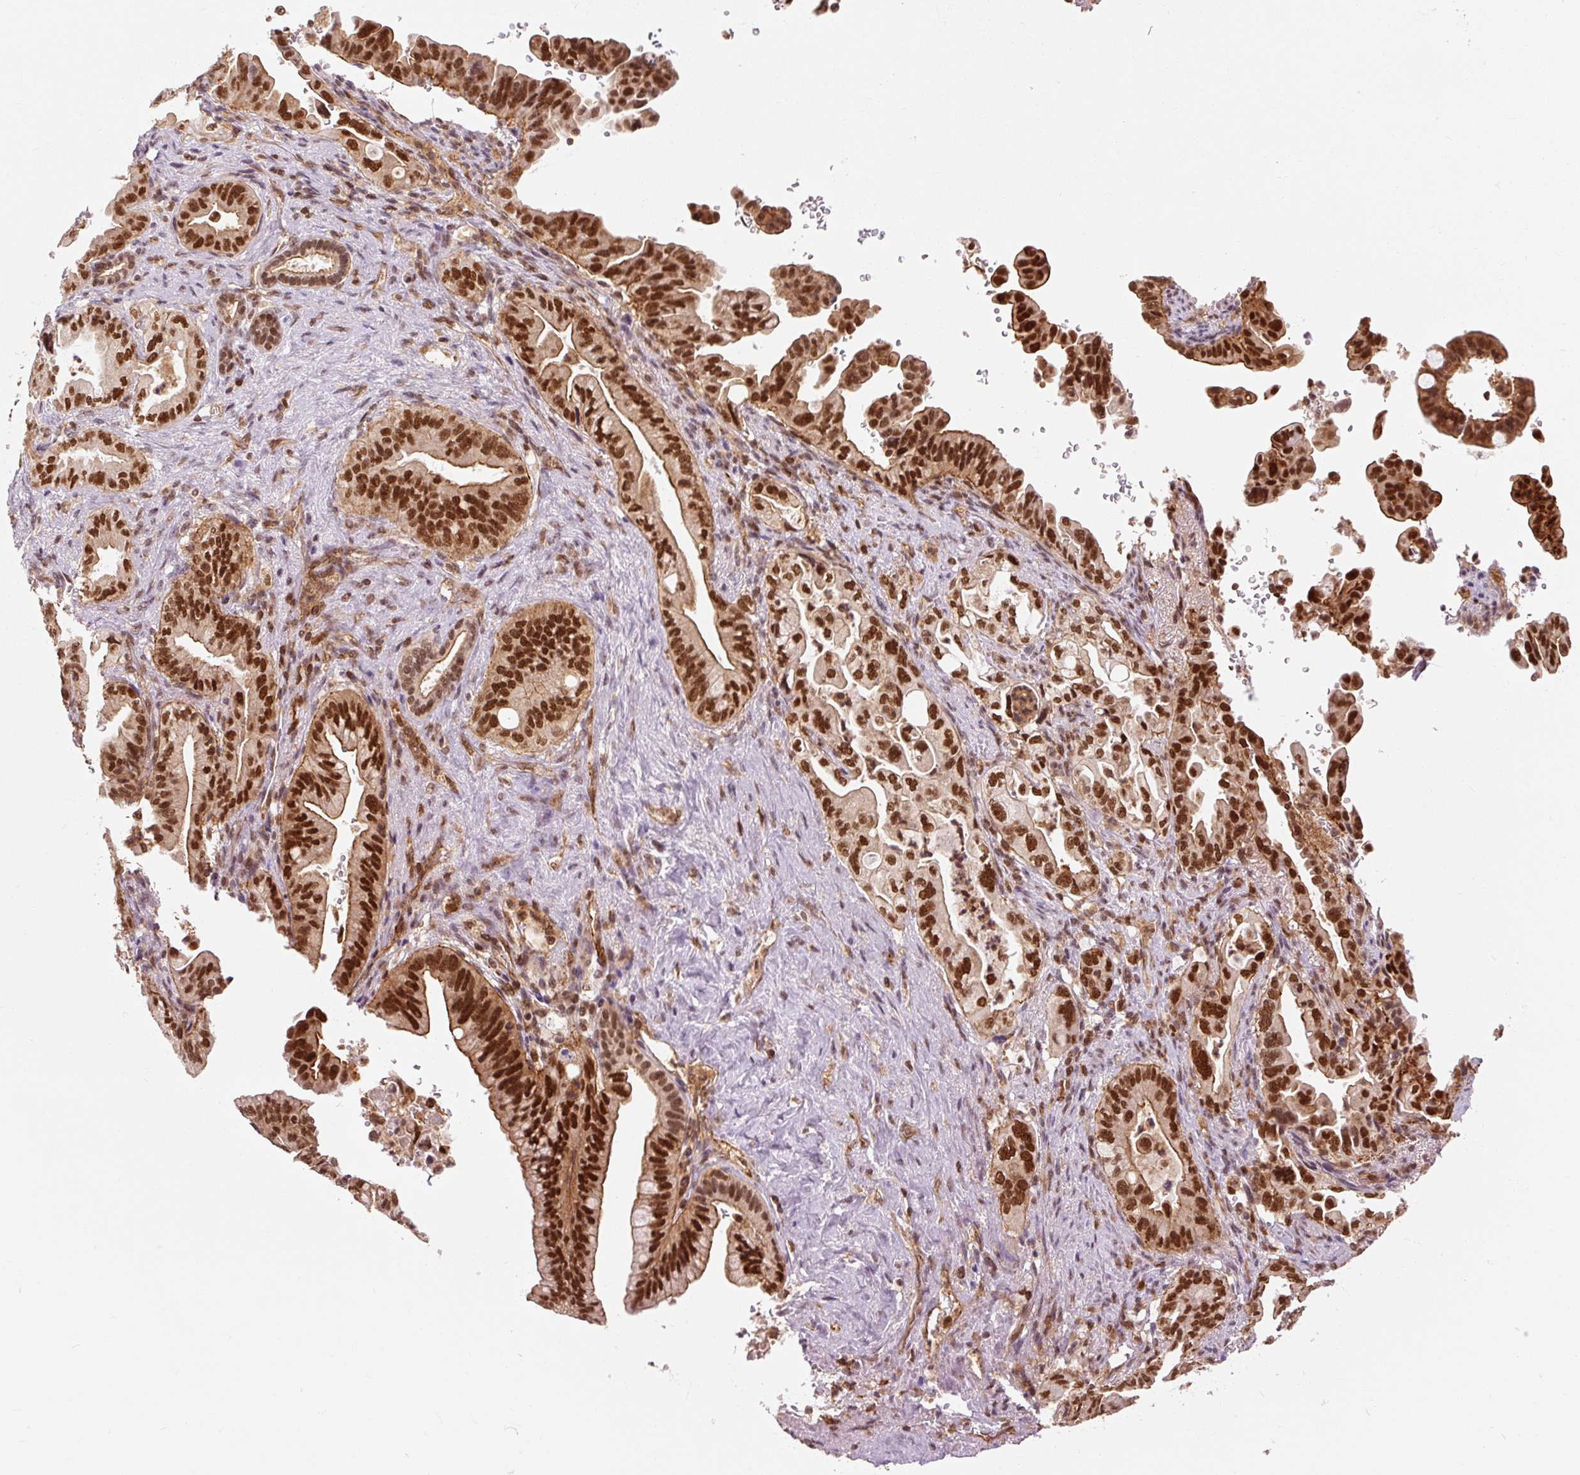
{"staining": {"intensity": "strong", "quantity": ">75%", "location": "cytoplasmic/membranous,nuclear"}, "tissue": "pancreatic cancer", "cell_type": "Tumor cells", "image_type": "cancer", "snomed": [{"axis": "morphology", "description": "Adenocarcinoma, NOS"}, {"axis": "topography", "description": "Pancreas"}], "caption": "Pancreatic cancer tissue demonstrates strong cytoplasmic/membranous and nuclear positivity in about >75% of tumor cells, visualized by immunohistochemistry.", "gene": "CSTF1", "patient": {"sex": "male", "age": 70}}